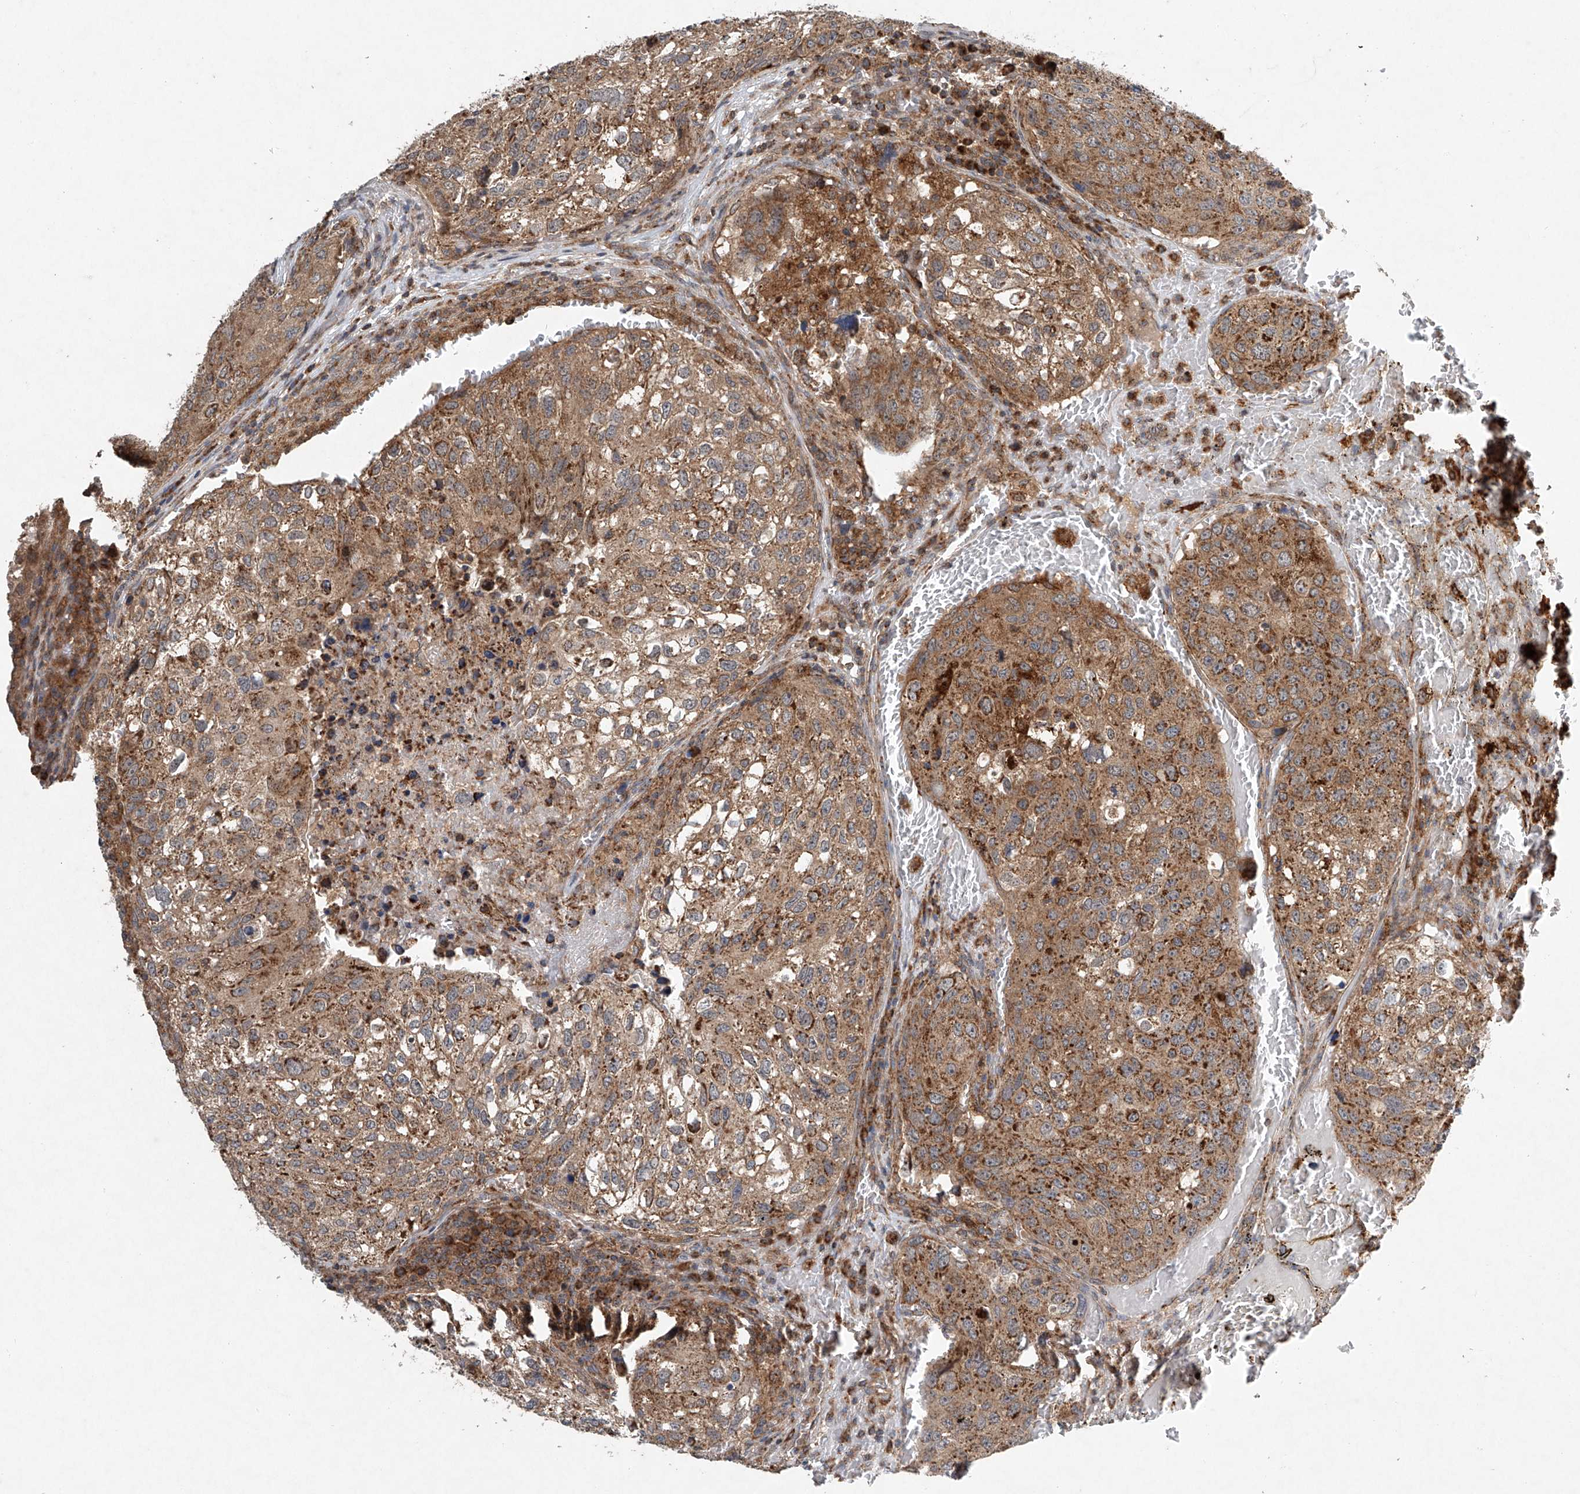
{"staining": {"intensity": "moderate", "quantity": ">75%", "location": "cytoplasmic/membranous"}, "tissue": "urothelial cancer", "cell_type": "Tumor cells", "image_type": "cancer", "snomed": [{"axis": "morphology", "description": "Urothelial carcinoma, High grade"}, {"axis": "topography", "description": "Lymph node"}, {"axis": "topography", "description": "Urinary bladder"}], "caption": "Brown immunohistochemical staining in human high-grade urothelial carcinoma displays moderate cytoplasmic/membranous staining in approximately >75% of tumor cells.", "gene": "DCAF11", "patient": {"sex": "male", "age": 51}}